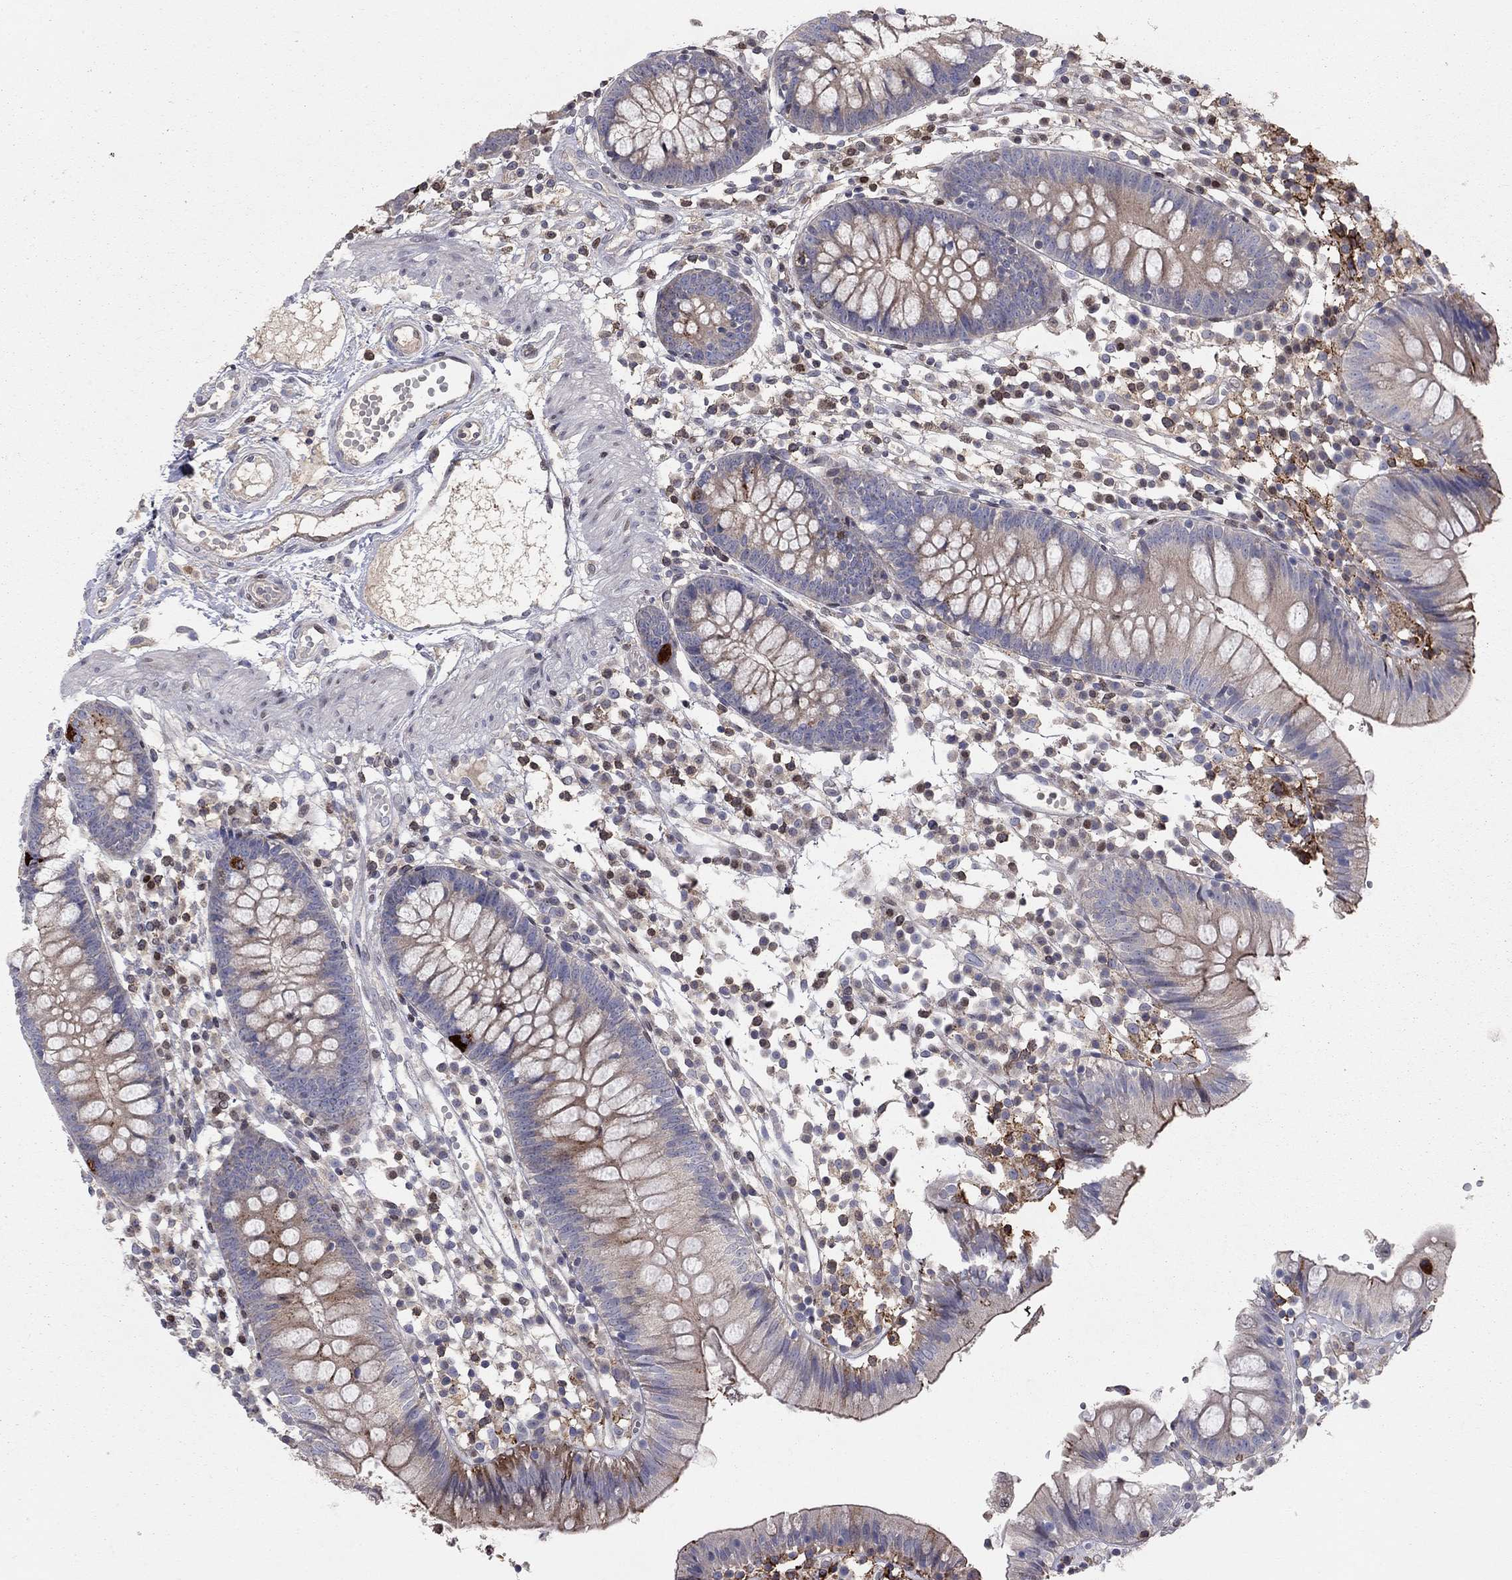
{"staining": {"intensity": "negative", "quantity": "none", "location": "none"}, "tissue": "colon", "cell_type": "Endothelial cells", "image_type": "normal", "snomed": [{"axis": "morphology", "description": "Normal tissue, NOS"}, {"axis": "topography", "description": "Rectum"}], "caption": "Immunohistochemistry histopathology image of normal colon stained for a protein (brown), which displays no positivity in endothelial cells.", "gene": "ERN2", "patient": {"sex": "male", "age": 70}}